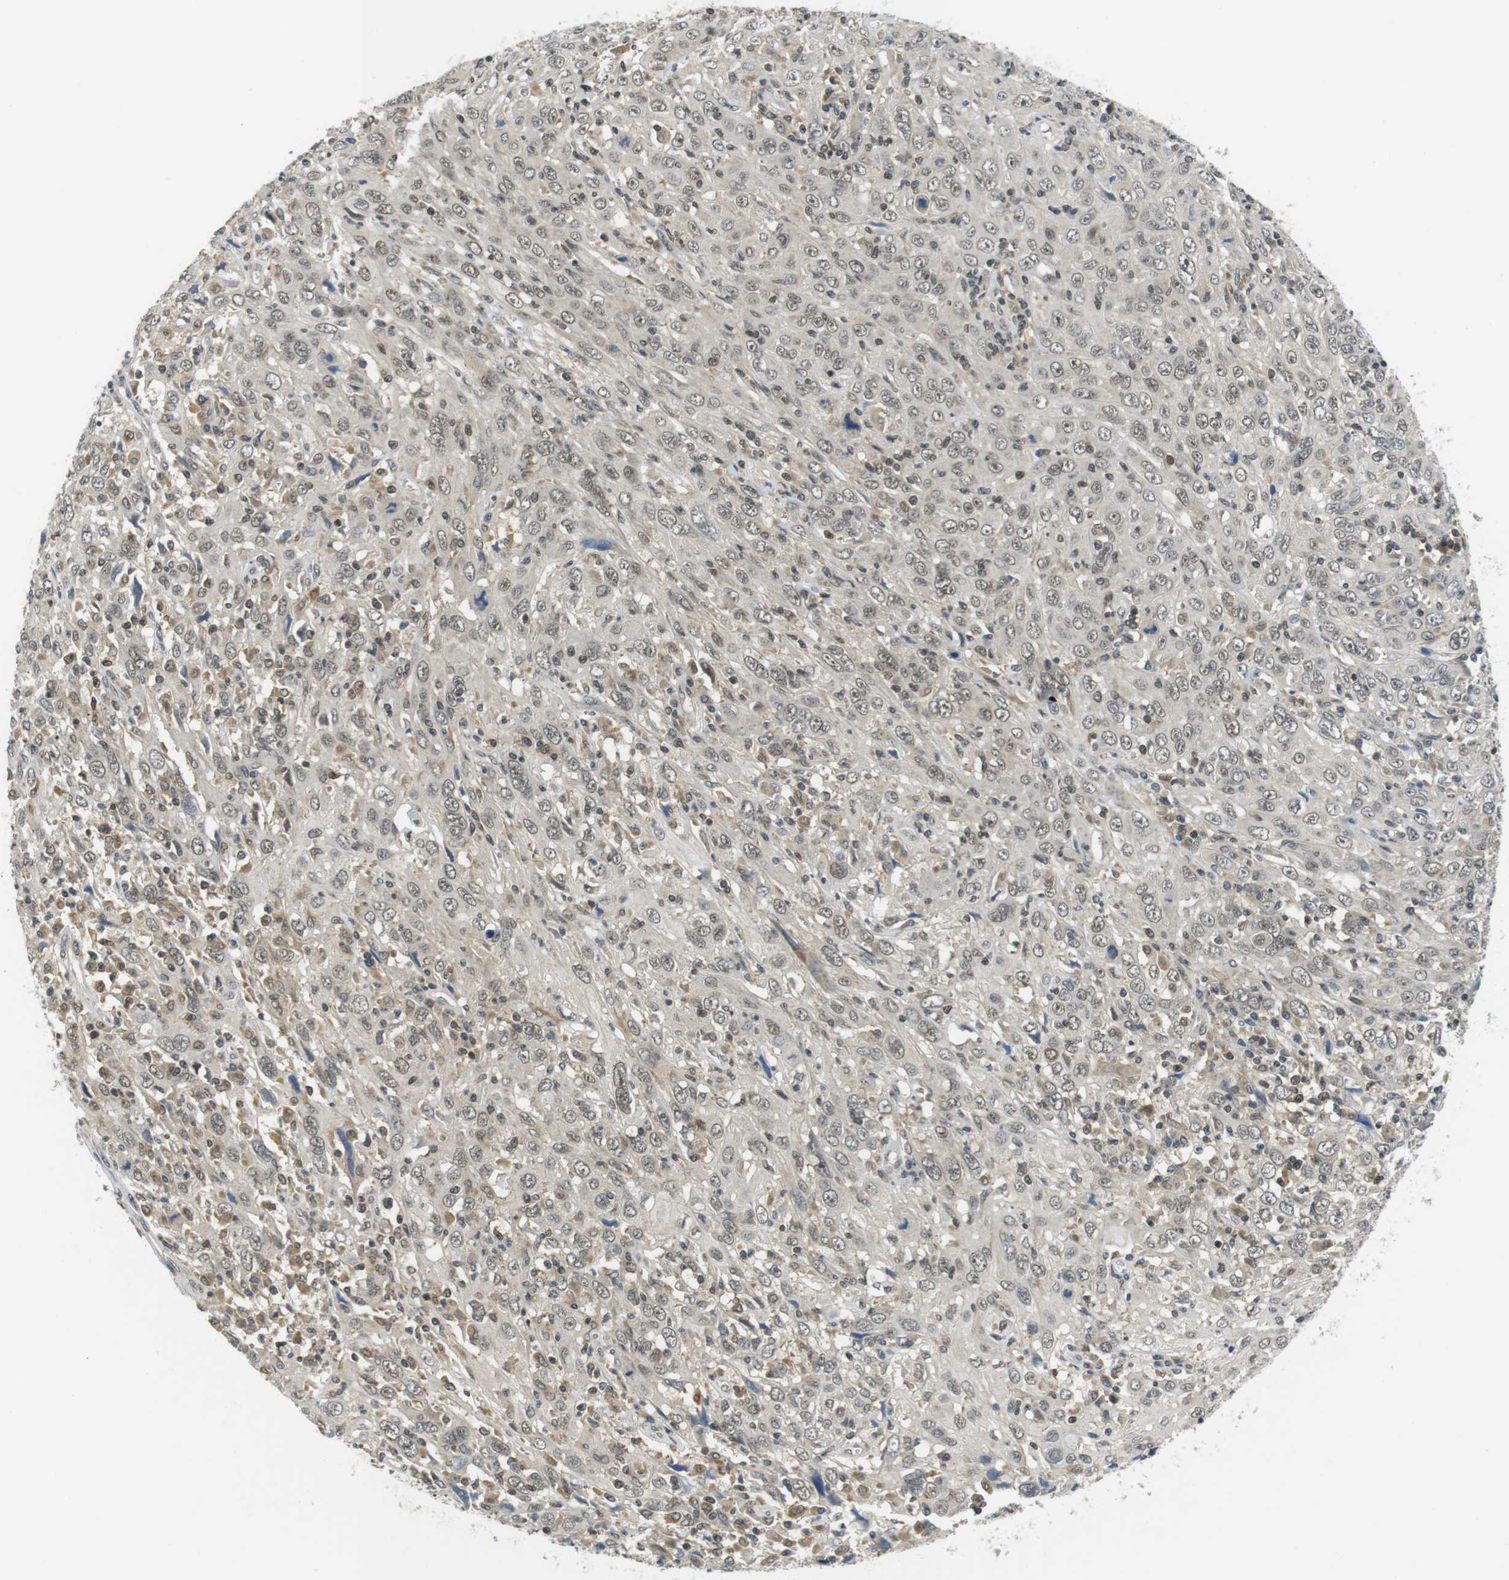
{"staining": {"intensity": "weak", "quantity": ">75%", "location": "nuclear"}, "tissue": "cervical cancer", "cell_type": "Tumor cells", "image_type": "cancer", "snomed": [{"axis": "morphology", "description": "Squamous cell carcinoma, NOS"}, {"axis": "topography", "description": "Cervix"}], "caption": "Brown immunohistochemical staining in human cervical cancer demonstrates weak nuclear expression in approximately >75% of tumor cells.", "gene": "BRD4", "patient": {"sex": "female", "age": 46}}